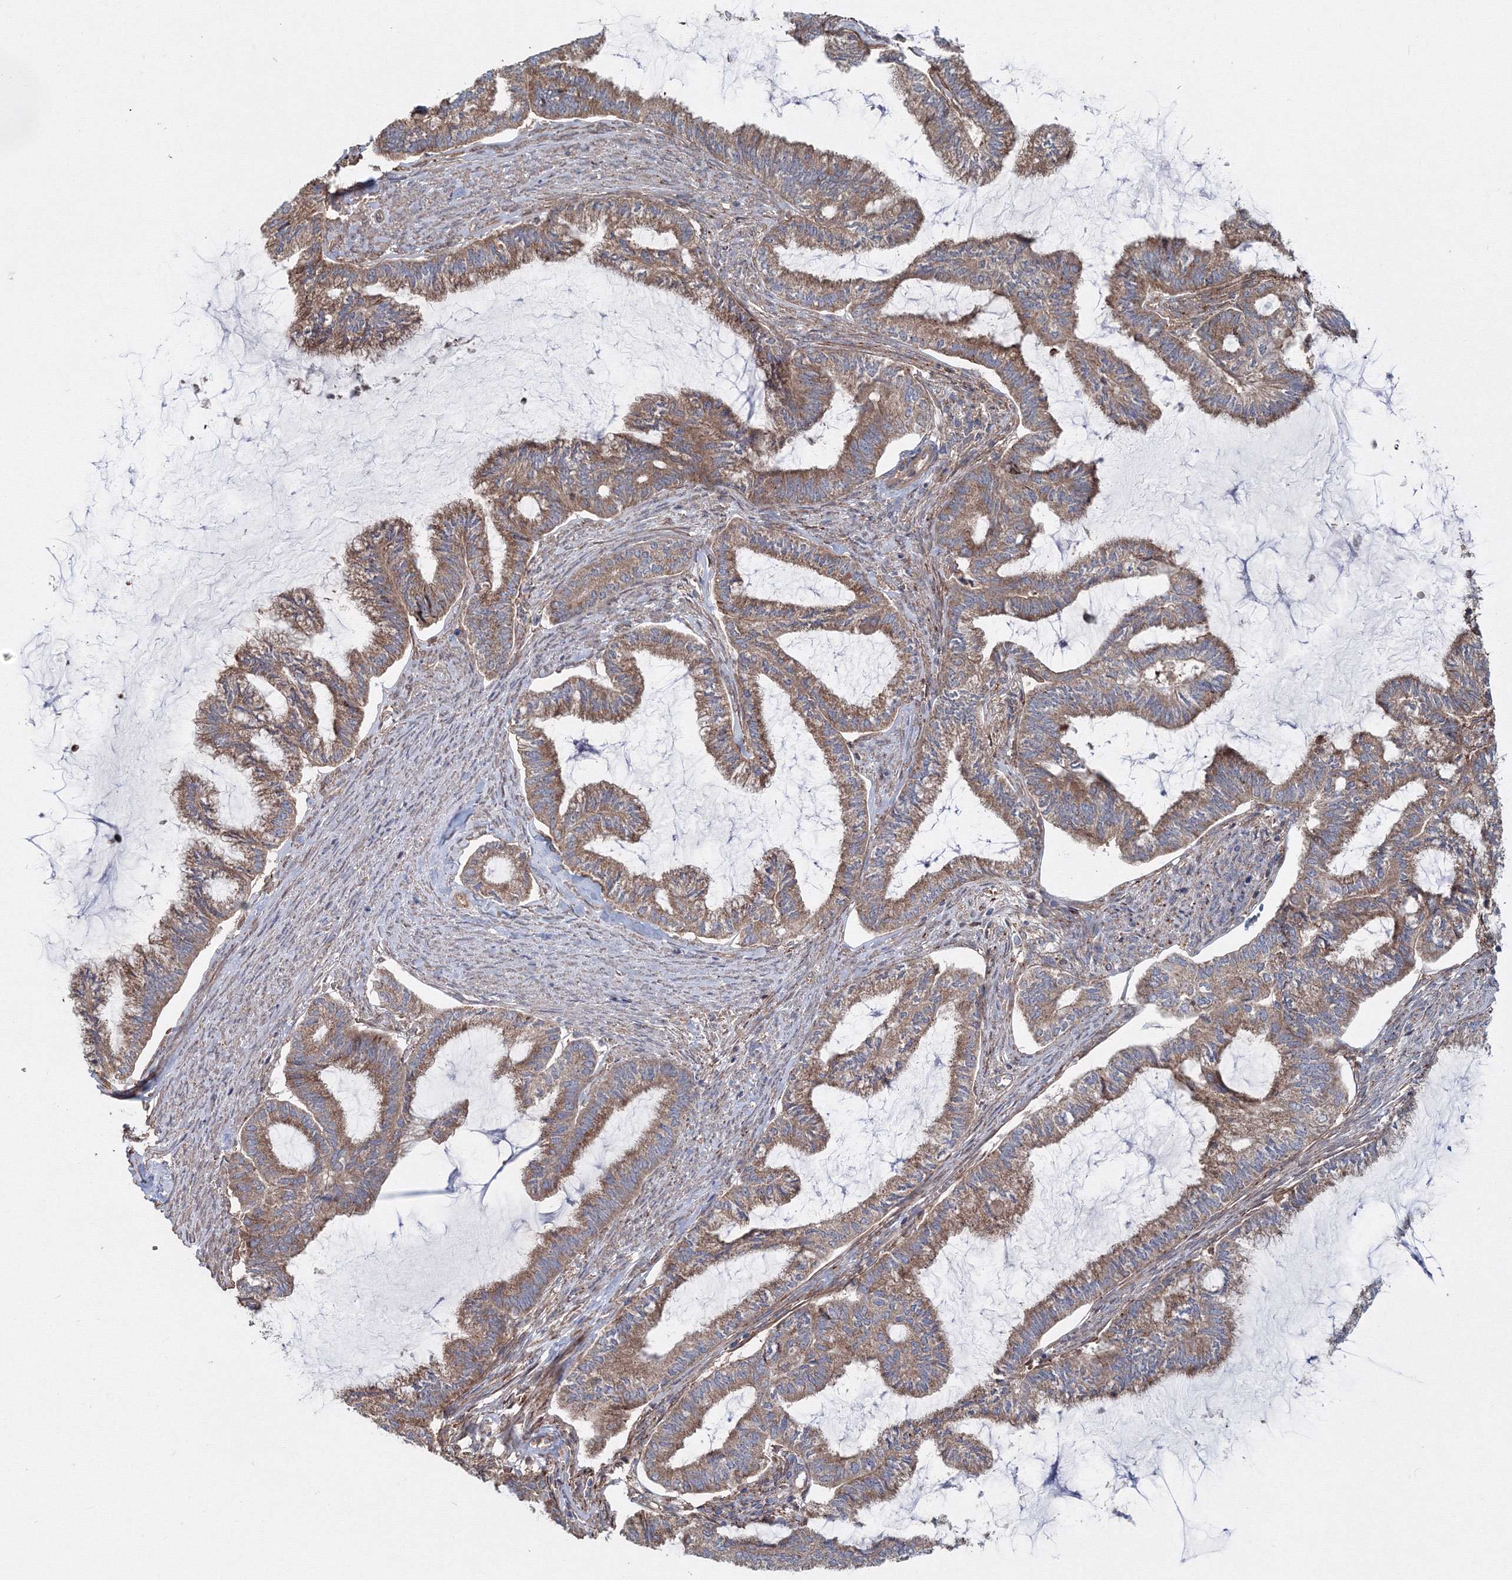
{"staining": {"intensity": "moderate", "quantity": ">75%", "location": "cytoplasmic/membranous"}, "tissue": "endometrial cancer", "cell_type": "Tumor cells", "image_type": "cancer", "snomed": [{"axis": "morphology", "description": "Adenocarcinoma, NOS"}, {"axis": "topography", "description": "Endometrium"}], "caption": "Moderate cytoplasmic/membranous positivity for a protein is appreciated in about >75% of tumor cells of endometrial cancer using immunohistochemistry (IHC).", "gene": "EXOC1", "patient": {"sex": "female", "age": 86}}